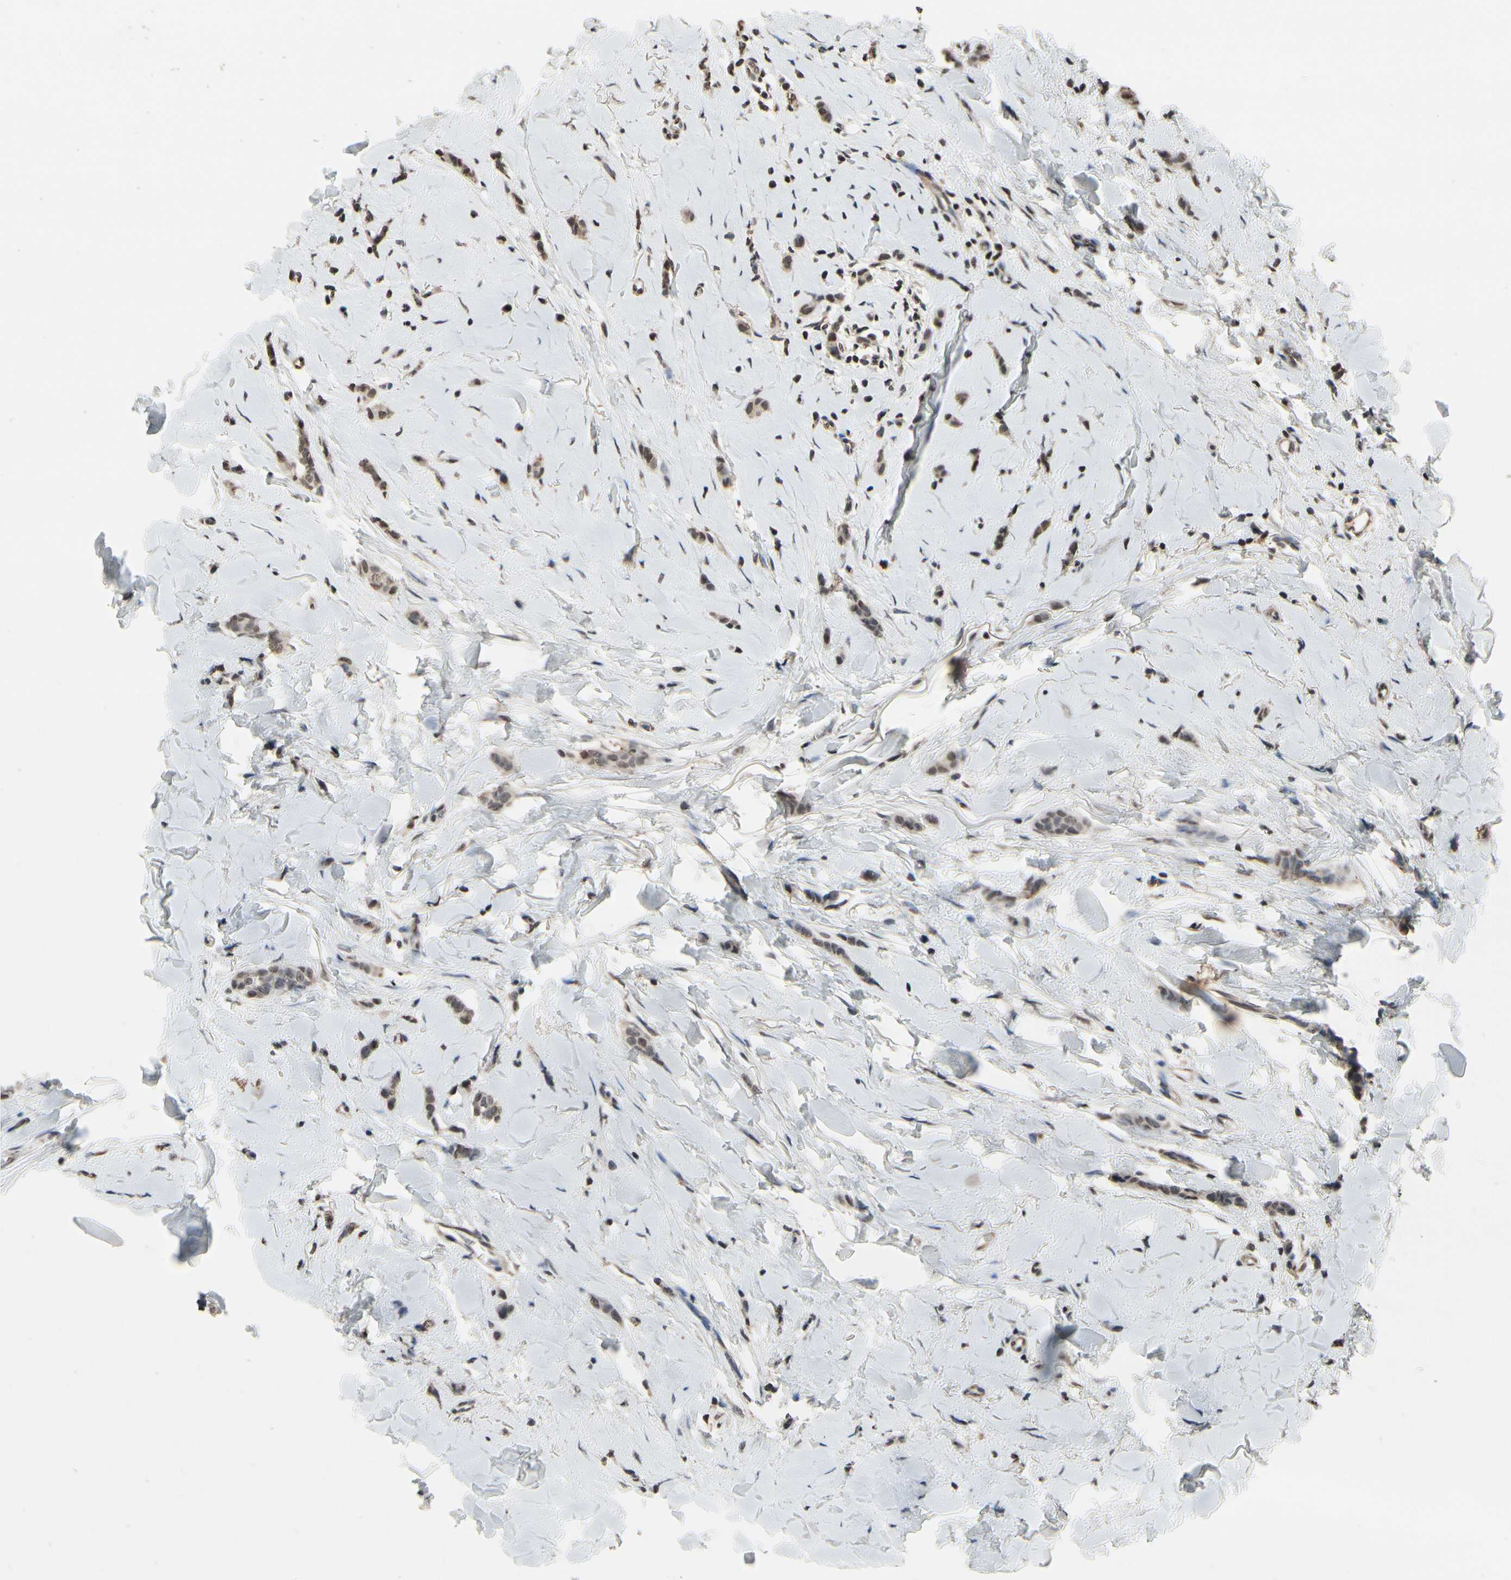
{"staining": {"intensity": "moderate", "quantity": ">75%", "location": "nuclear"}, "tissue": "breast cancer", "cell_type": "Tumor cells", "image_type": "cancer", "snomed": [{"axis": "morphology", "description": "Lobular carcinoma"}, {"axis": "topography", "description": "Skin"}, {"axis": "topography", "description": "Breast"}], "caption": "A brown stain shows moderate nuclear positivity of a protein in human breast cancer tumor cells. (DAB IHC, brown staining for protein, blue staining for nuclei).", "gene": "HIPK2", "patient": {"sex": "female", "age": 46}}